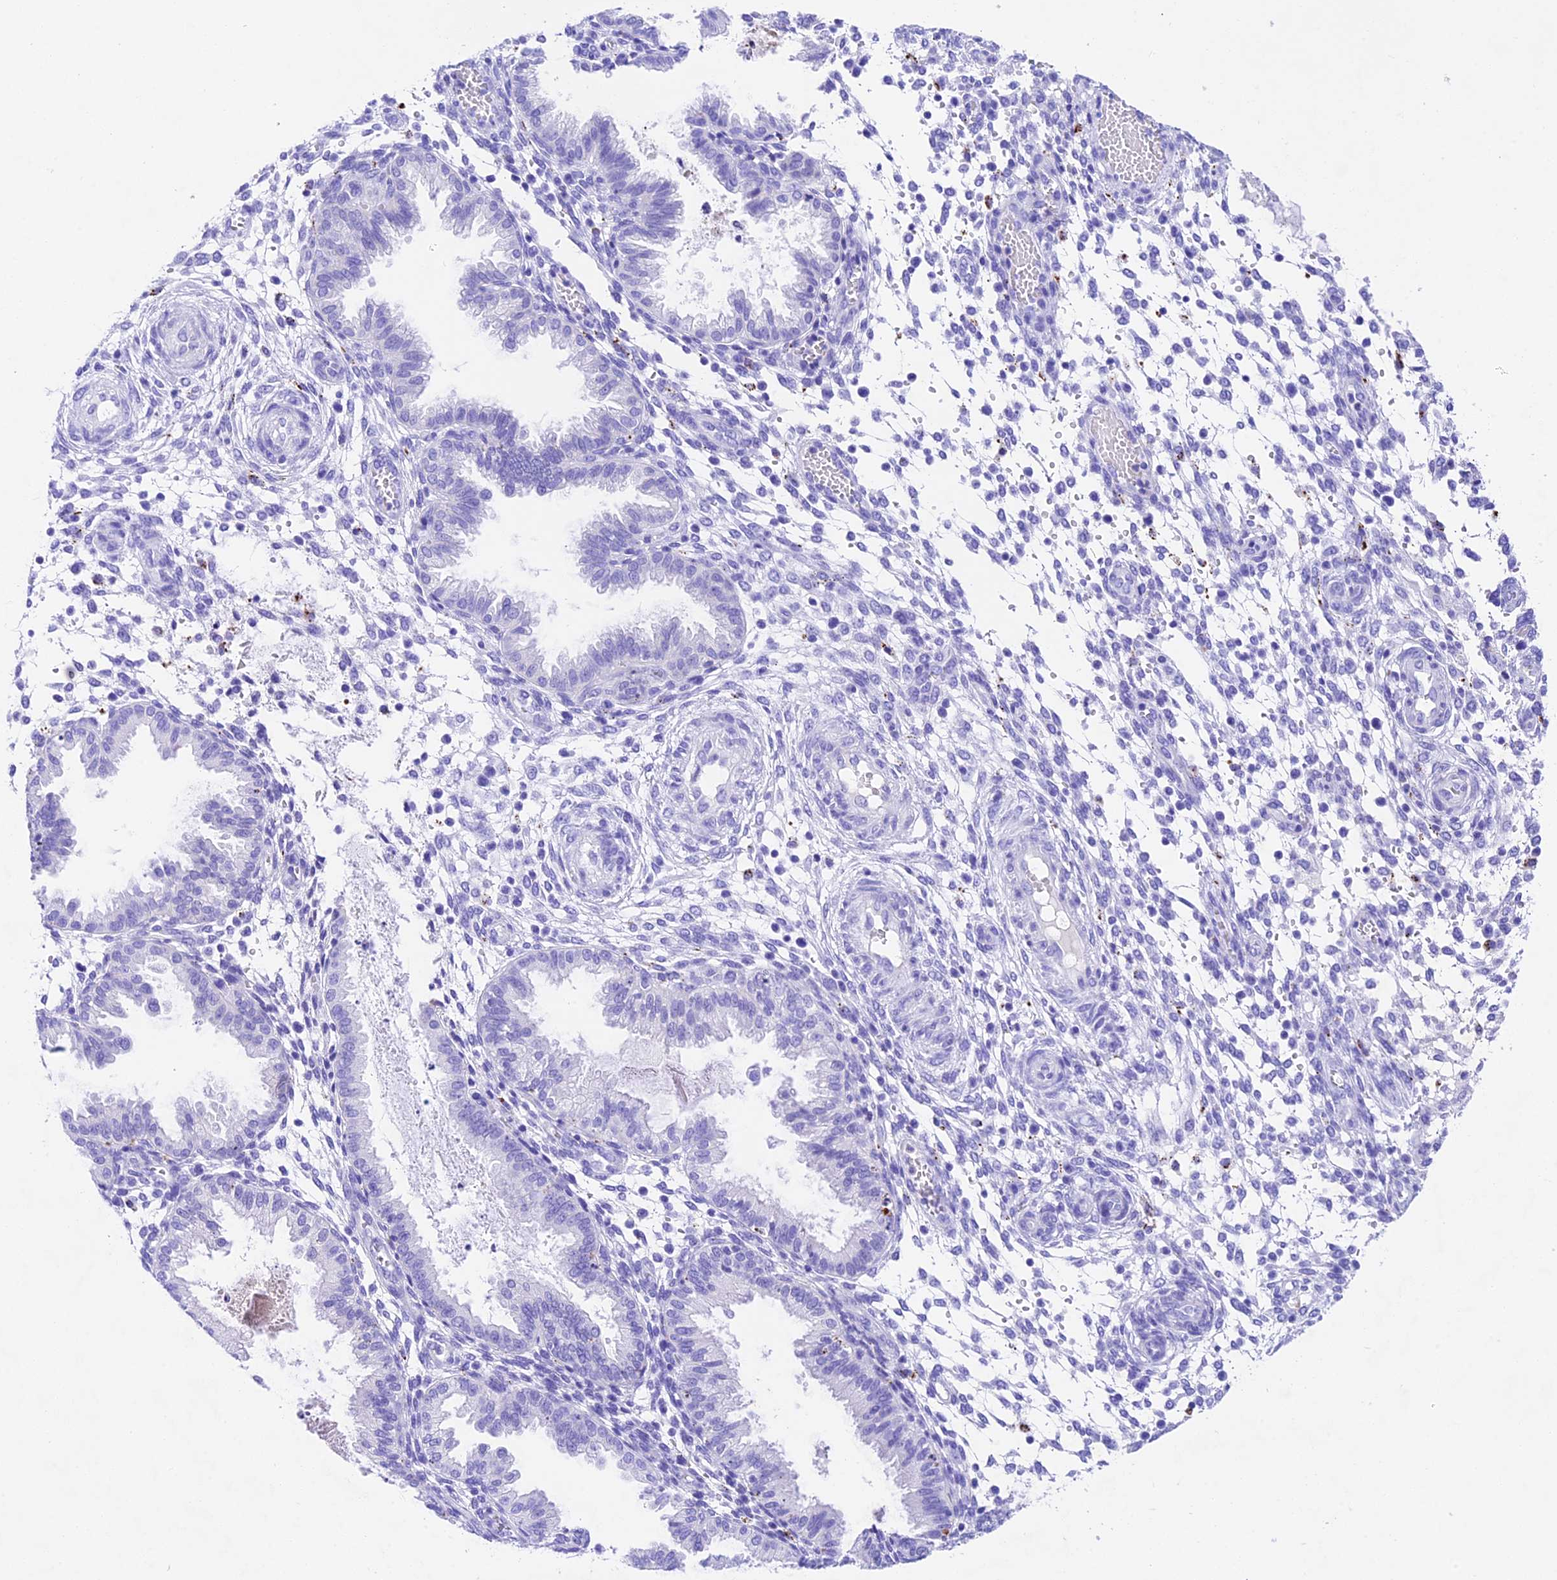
{"staining": {"intensity": "negative", "quantity": "none", "location": "none"}, "tissue": "endometrium", "cell_type": "Cells in endometrial stroma", "image_type": "normal", "snomed": [{"axis": "morphology", "description": "Normal tissue, NOS"}, {"axis": "topography", "description": "Endometrium"}], "caption": "Human endometrium stained for a protein using immunohistochemistry (IHC) shows no staining in cells in endometrial stroma.", "gene": "PSG11", "patient": {"sex": "female", "age": 33}}